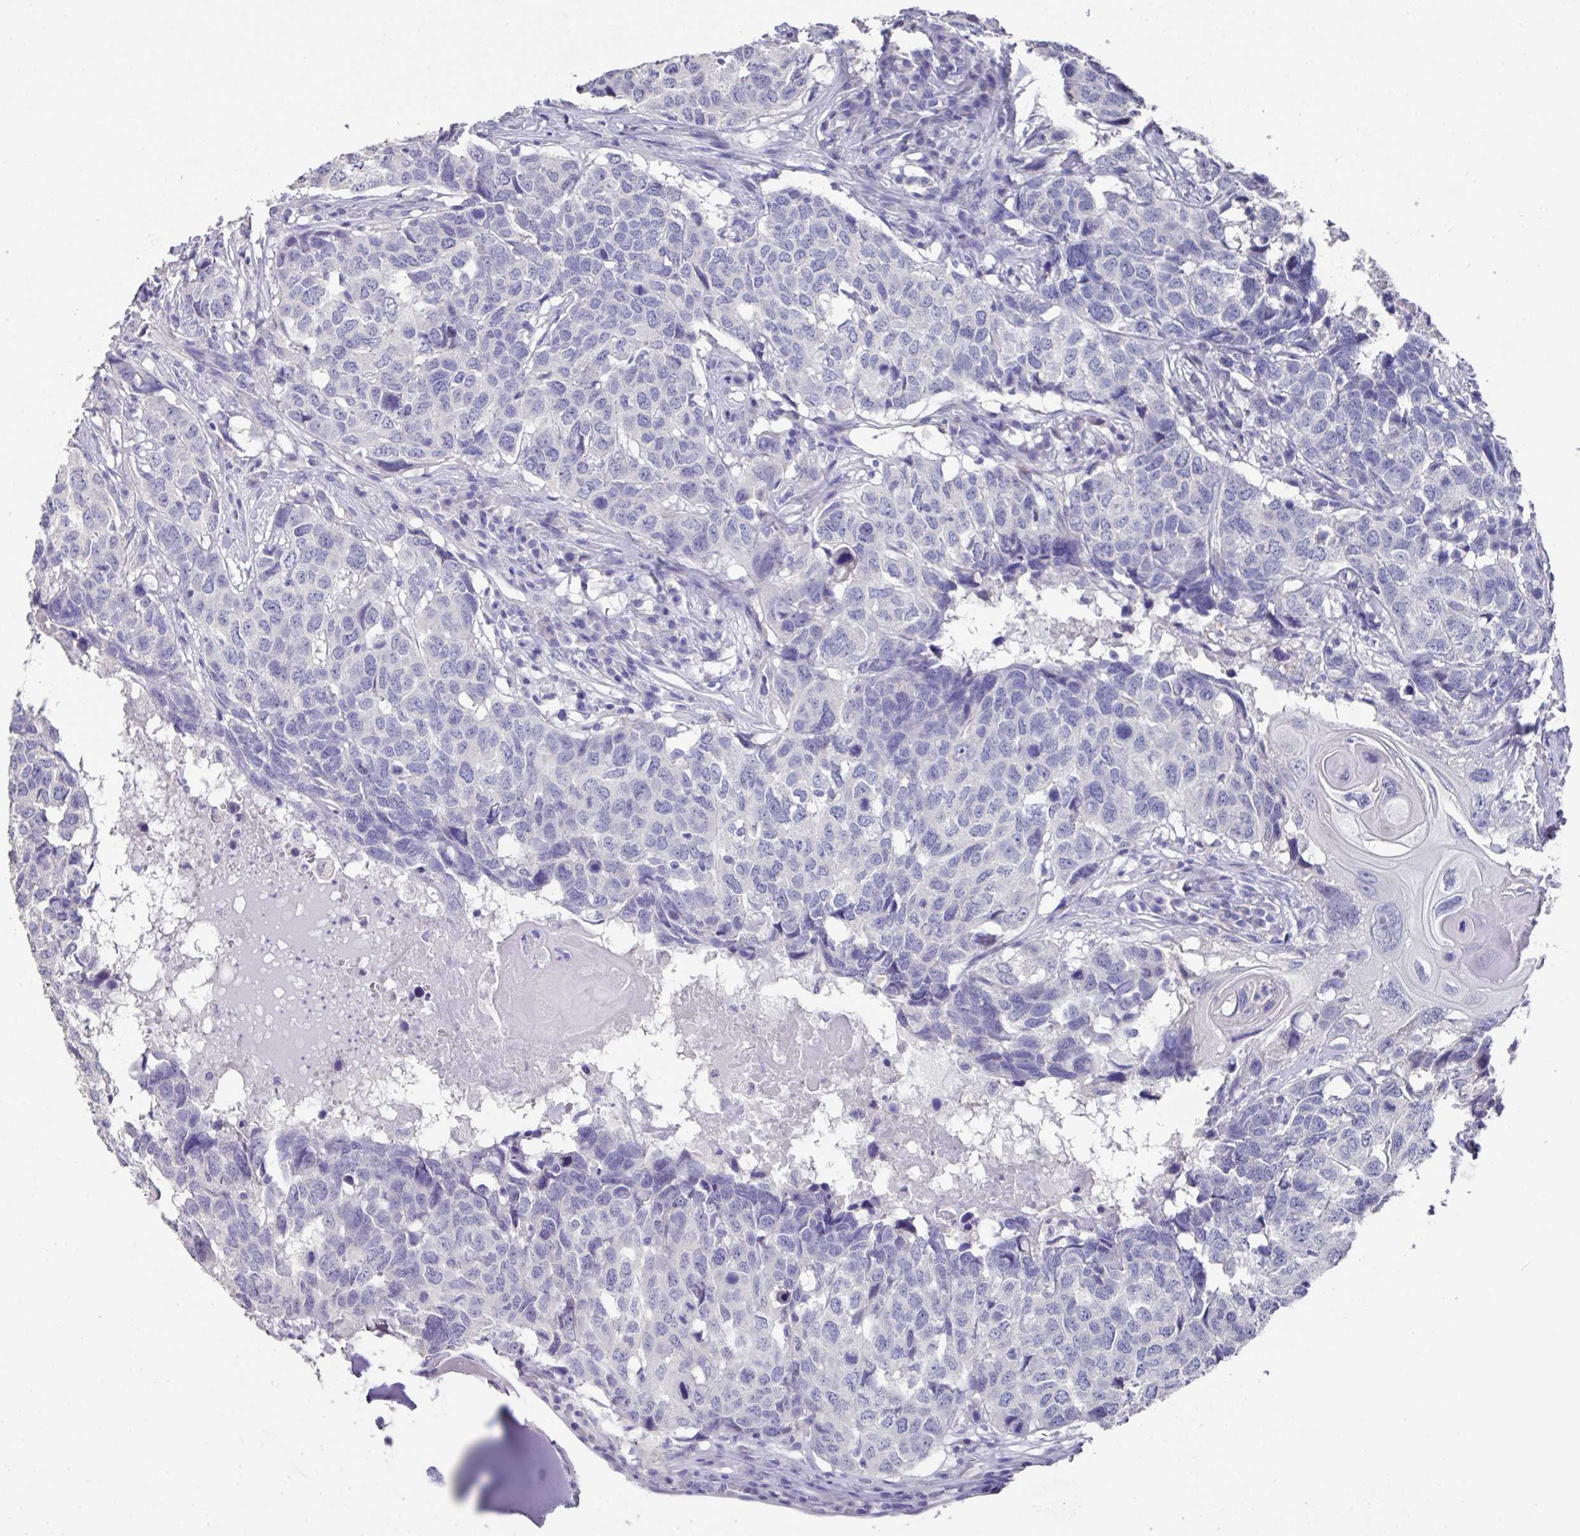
{"staining": {"intensity": "negative", "quantity": "none", "location": "none"}, "tissue": "head and neck cancer", "cell_type": "Tumor cells", "image_type": "cancer", "snomed": [{"axis": "morphology", "description": "Squamous cell carcinoma, NOS"}, {"axis": "topography", "description": "Head-Neck"}], "caption": "The image demonstrates no significant positivity in tumor cells of squamous cell carcinoma (head and neck).", "gene": "DAZL", "patient": {"sex": "male", "age": 66}}